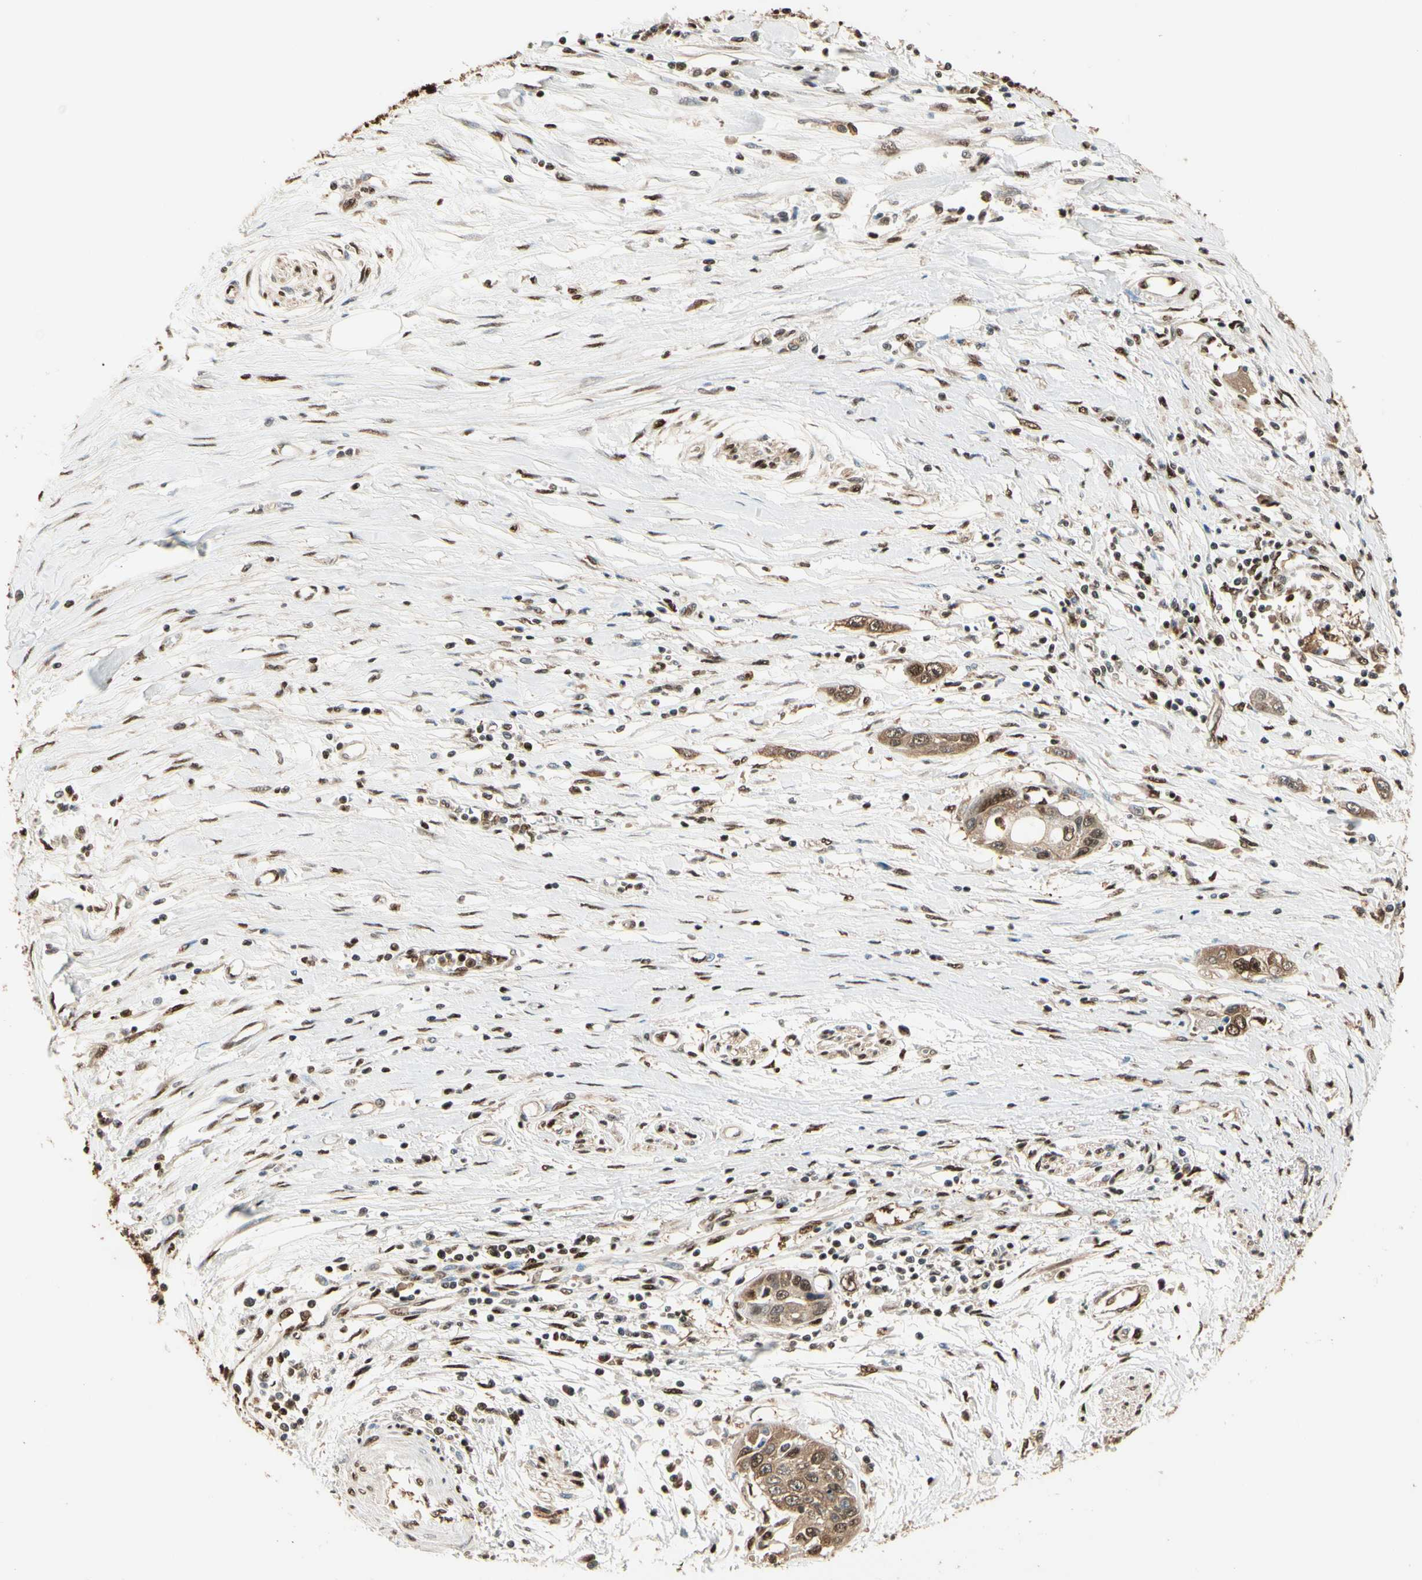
{"staining": {"intensity": "moderate", "quantity": ">75%", "location": "cytoplasmic/membranous,nuclear"}, "tissue": "pancreatic cancer", "cell_type": "Tumor cells", "image_type": "cancer", "snomed": [{"axis": "morphology", "description": "Adenocarcinoma, NOS"}, {"axis": "topography", "description": "Pancreas"}], "caption": "Immunohistochemical staining of human pancreatic adenocarcinoma exhibits medium levels of moderate cytoplasmic/membranous and nuclear positivity in approximately >75% of tumor cells. Immunohistochemistry (ihc) stains the protein in brown and the nuclei are stained blue.", "gene": "PNCK", "patient": {"sex": "female", "age": 70}}